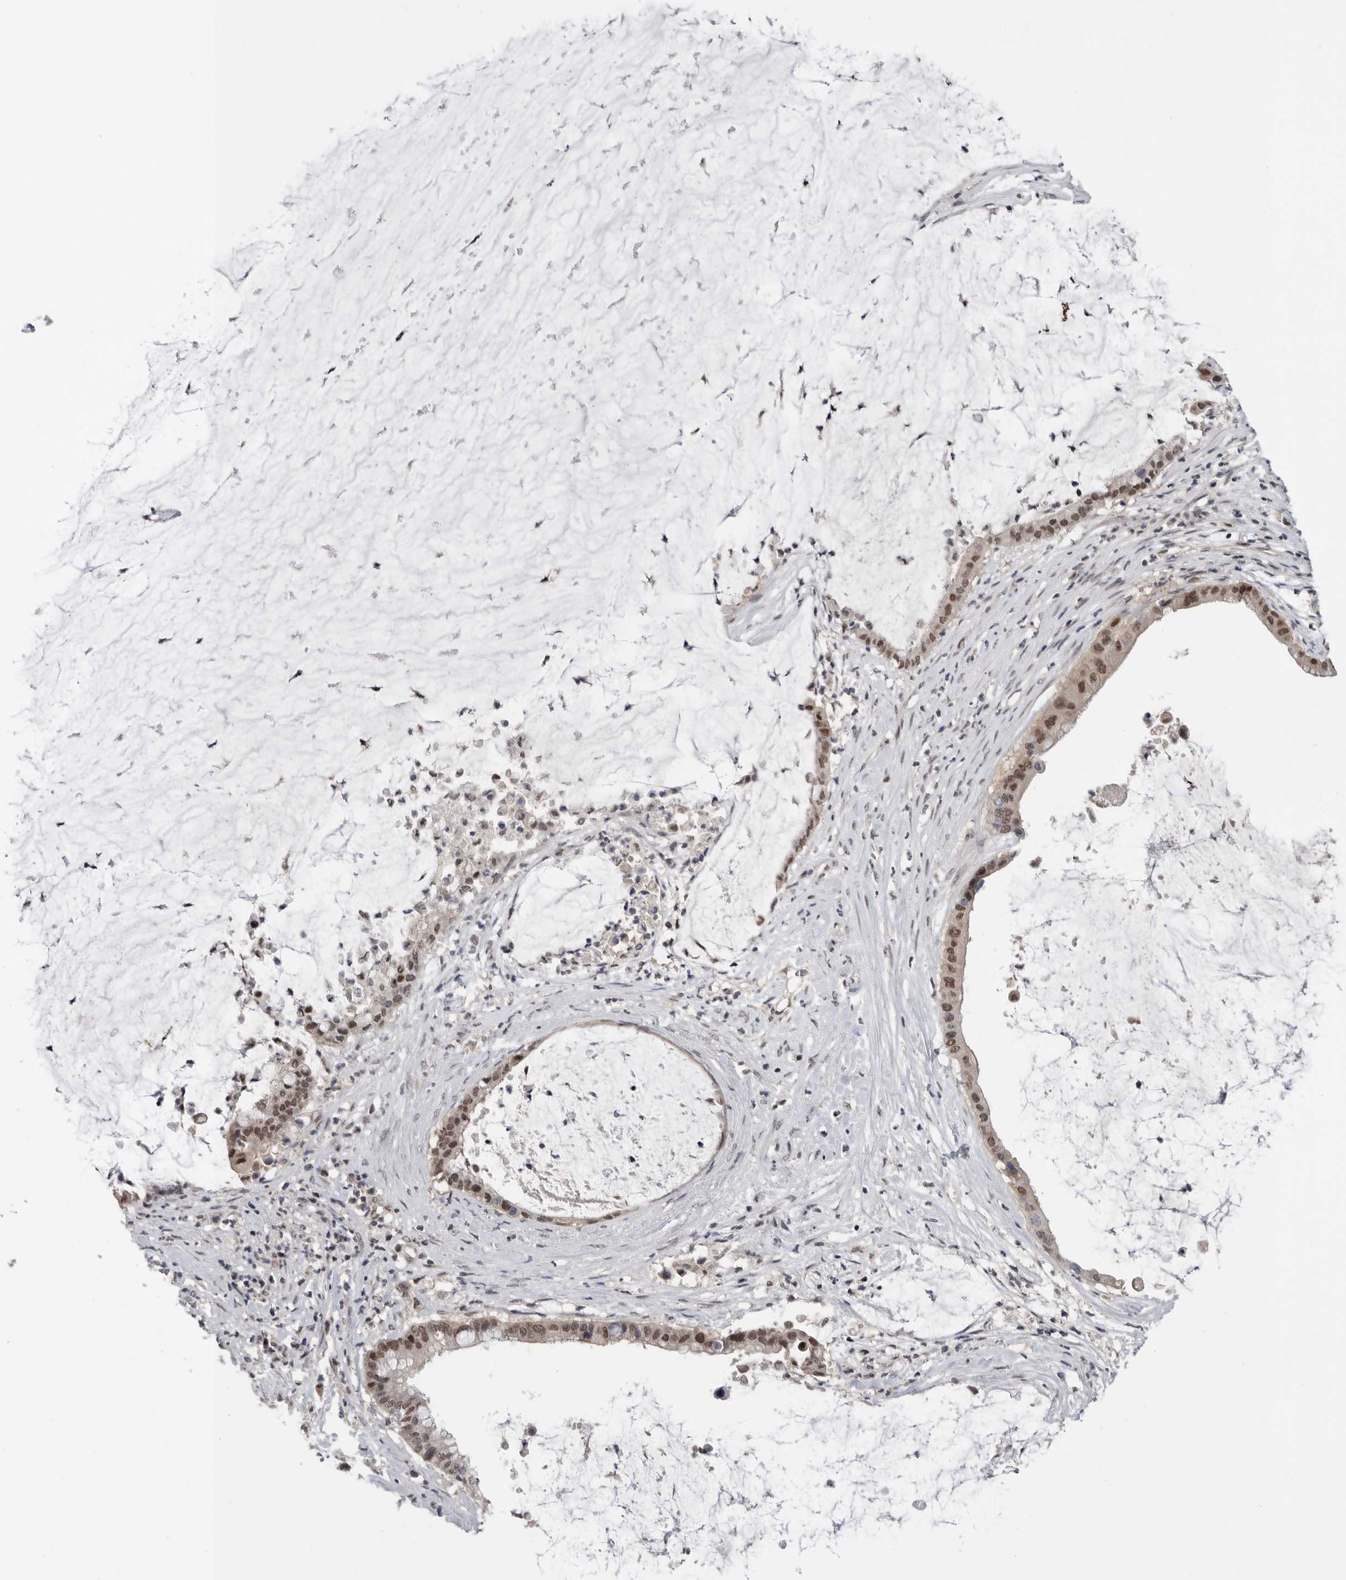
{"staining": {"intensity": "moderate", "quantity": ">75%", "location": "nuclear"}, "tissue": "pancreatic cancer", "cell_type": "Tumor cells", "image_type": "cancer", "snomed": [{"axis": "morphology", "description": "Adenocarcinoma, NOS"}, {"axis": "topography", "description": "Pancreas"}], "caption": "Immunohistochemical staining of pancreatic cancer (adenocarcinoma) exhibits medium levels of moderate nuclear staining in approximately >75% of tumor cells. (DAB IHC with brightfield microscopy, high magnification).", "gene": "POU5F1", "patient": {"sex": "male", "age": 41}}